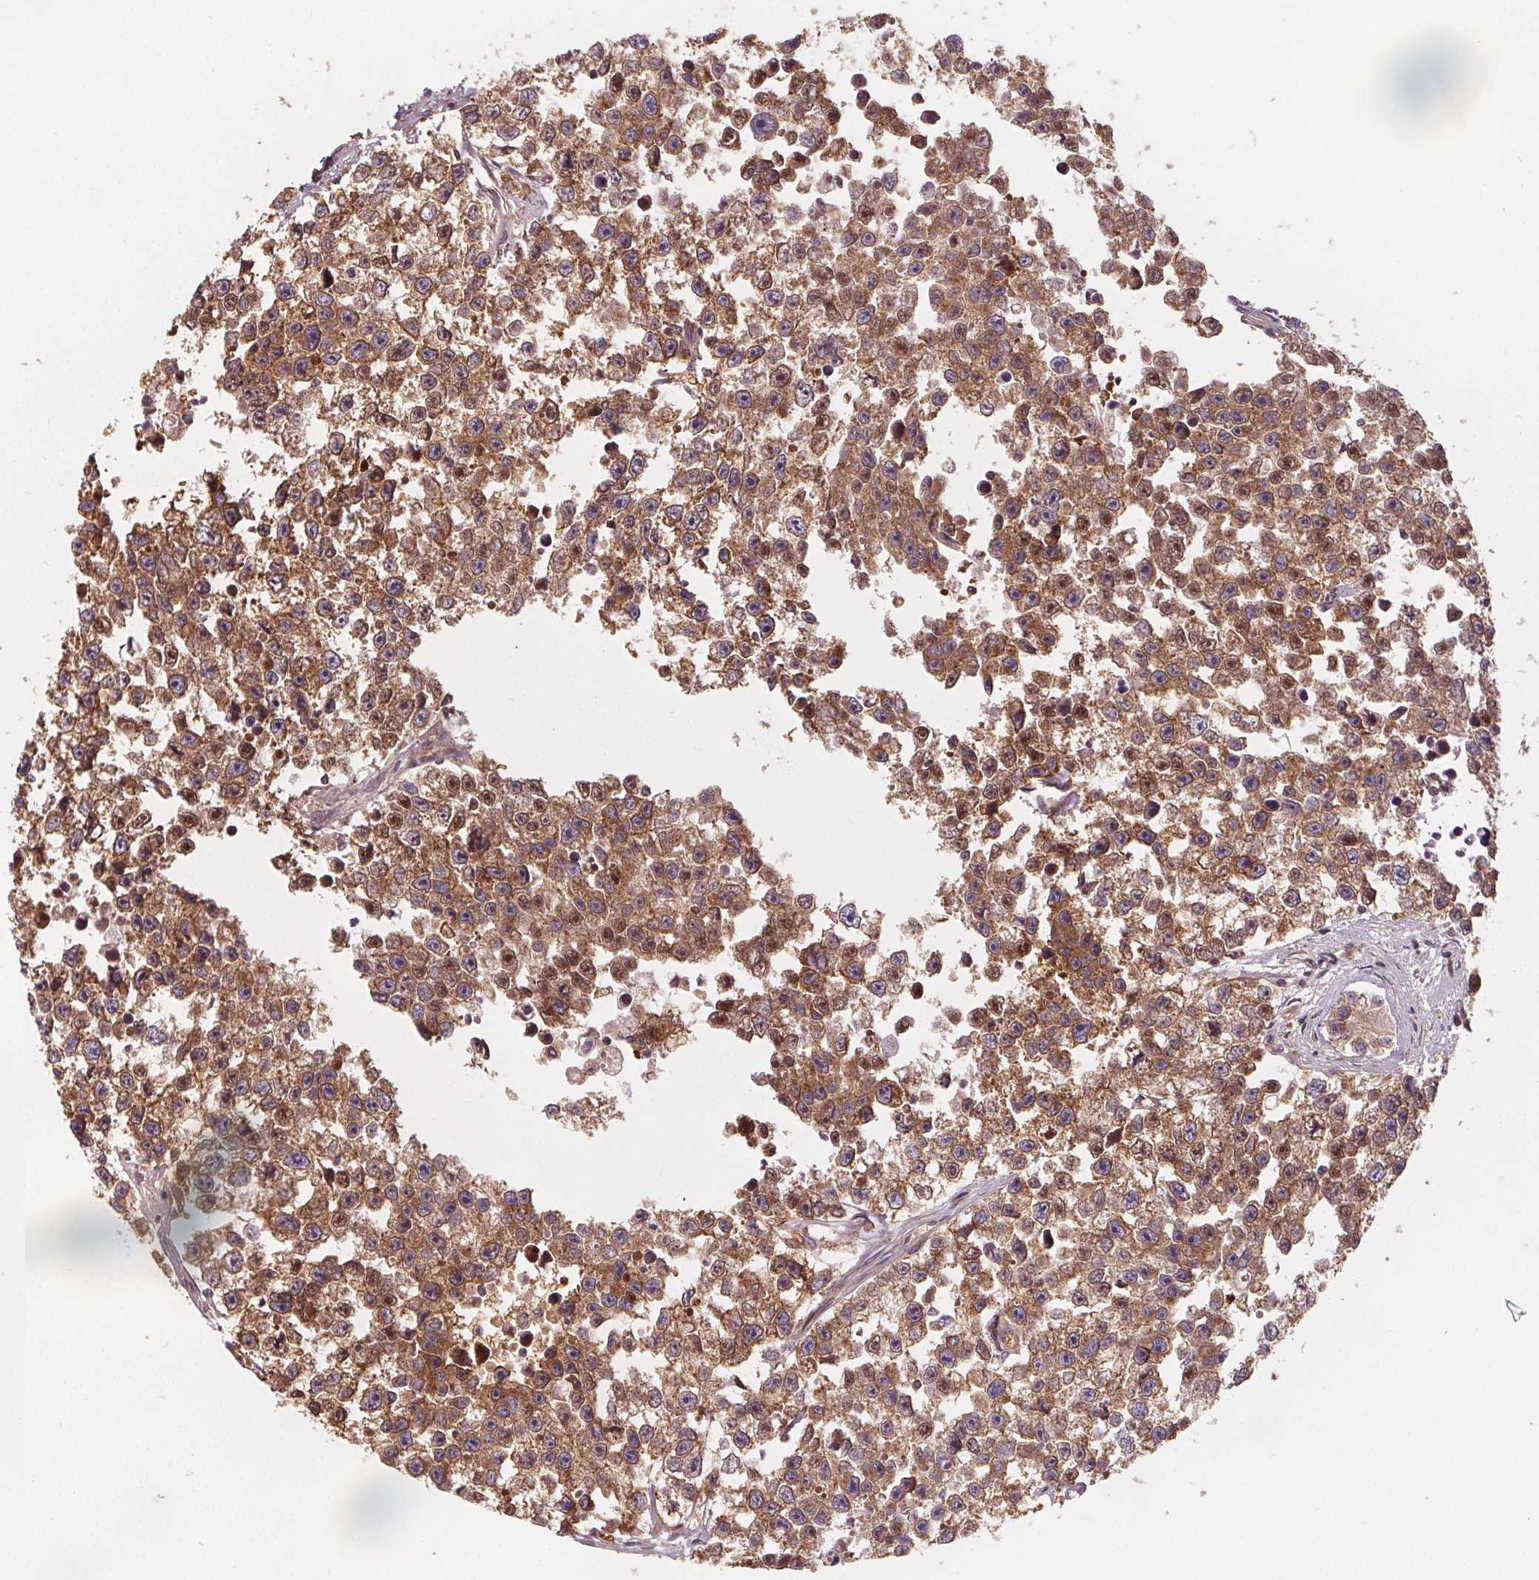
{"staining": {"intensity": "moderate", "quantity": ">75%", "location": "cytoplasmic/membranous"}, "tissue": "testis cancer", "cell_type": "Tumor cells", "image_type": "cancer", "snomed": [{"axis": "morphology", "description": "Seminoma, NOS"}, {"axis": "topography", "description": "Testis"}], "caption": "The micrograph exhibits a brown stain indicating the presence of a protein in the cytoplasmic/membranous of tumor cells in testis cancer.", "gene": "EIF3D", "patient": {"sex": "male", "age": 26}}